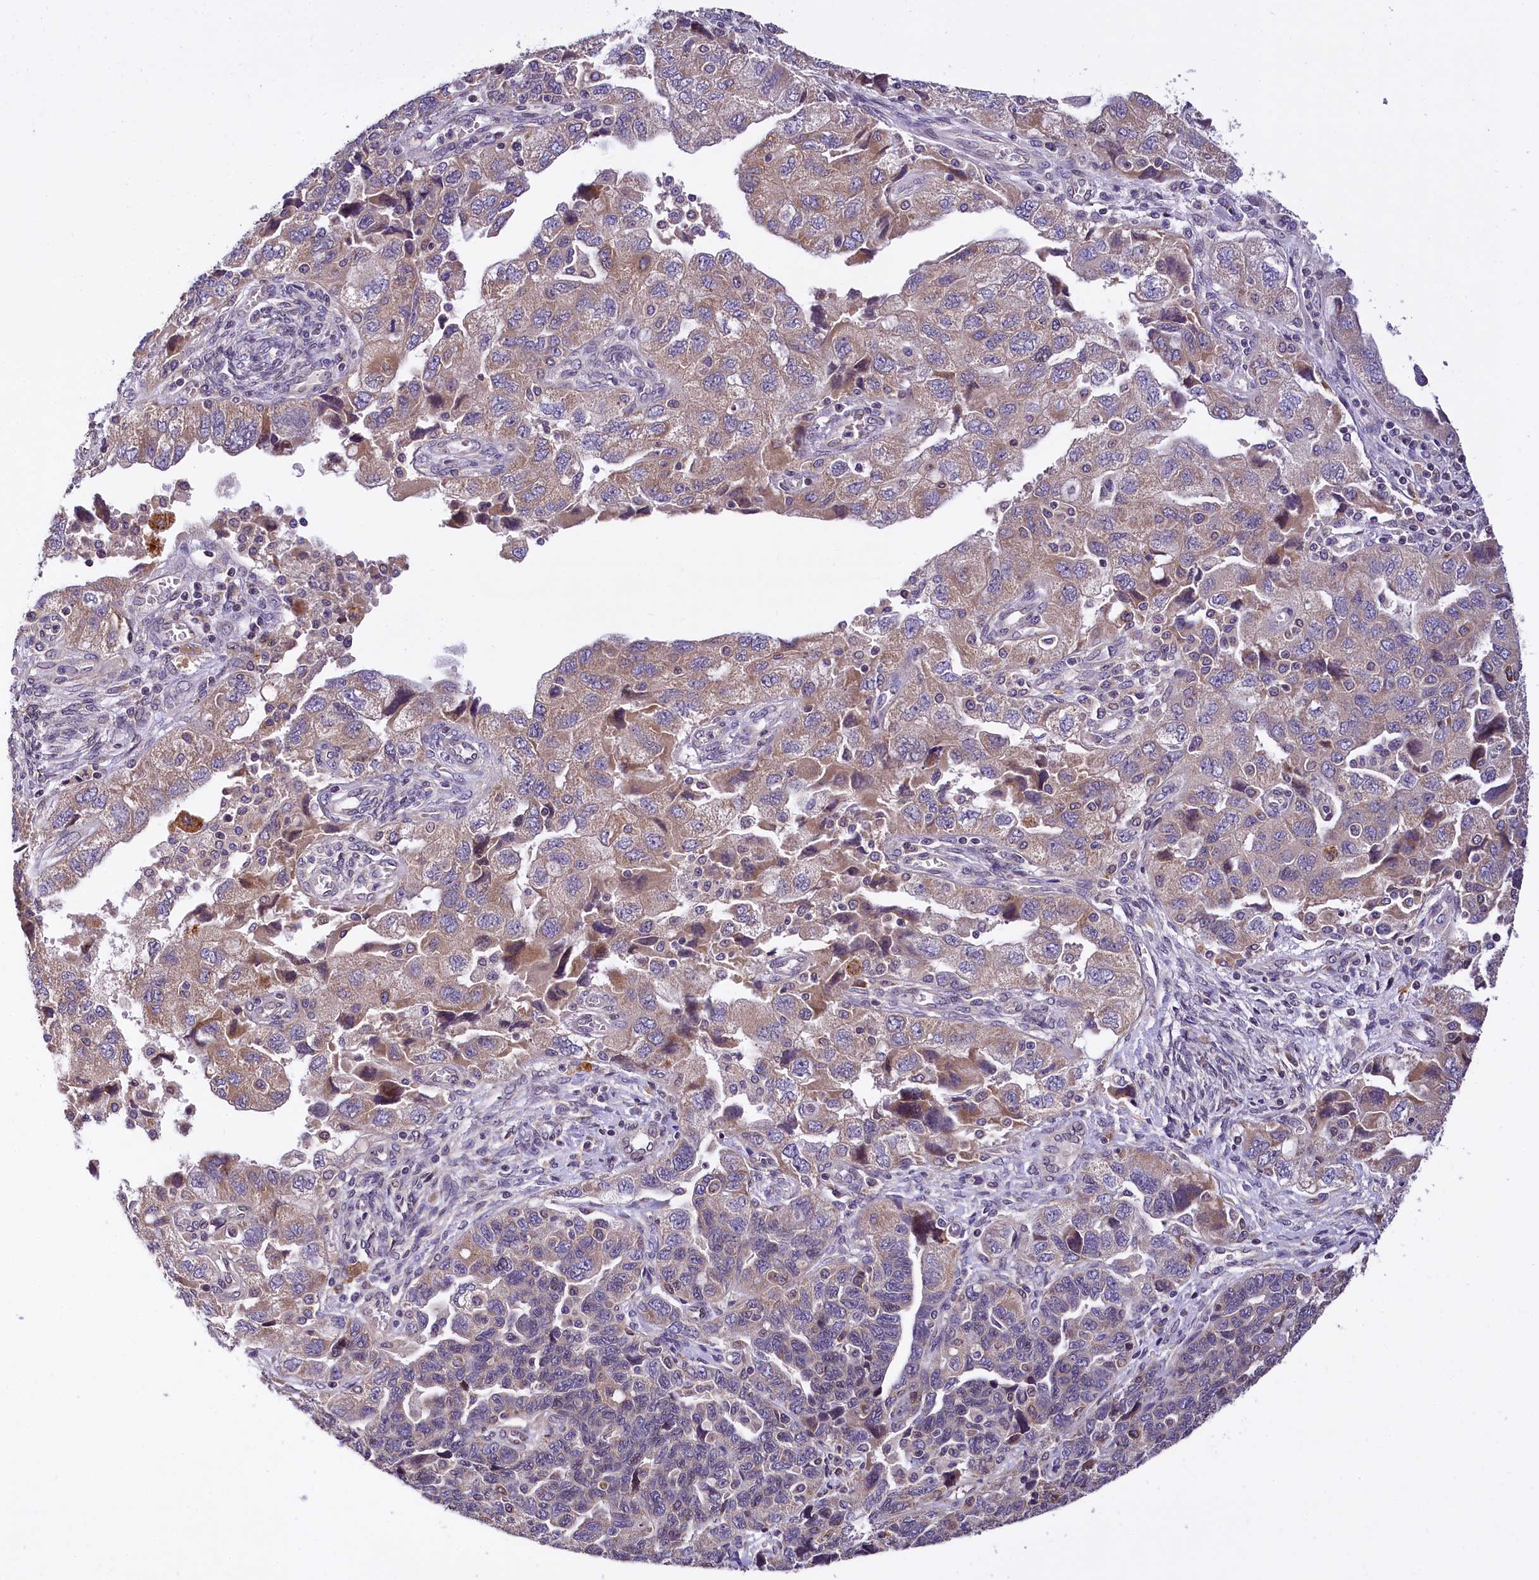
{"staining": {"intensity": "moderate", "quantity": "25%-75%", "location": "cytoplasmic/membranous"}, "tissue": "ovarian cancer", "cell_type": "Tumor cells", "image_type": "cancer", "snomed": [{"axis": "morphology", "description": "Carcinoma, NOS"}, {"axis": "morphology", "description": "Cystadenocarcinoma, serous, NOS"}, {"axis": "topography", "description": "Ovary"}], "caption": "The photomicrograph demonstrates staining of ovarian serous cystadenocarcinoma, revealing moderate cytoplasmic/membranous protein staining (brown color) within tumor cells.", "gene": "SUPV3L1", "patient": {"sex": "female", "age": 69}}